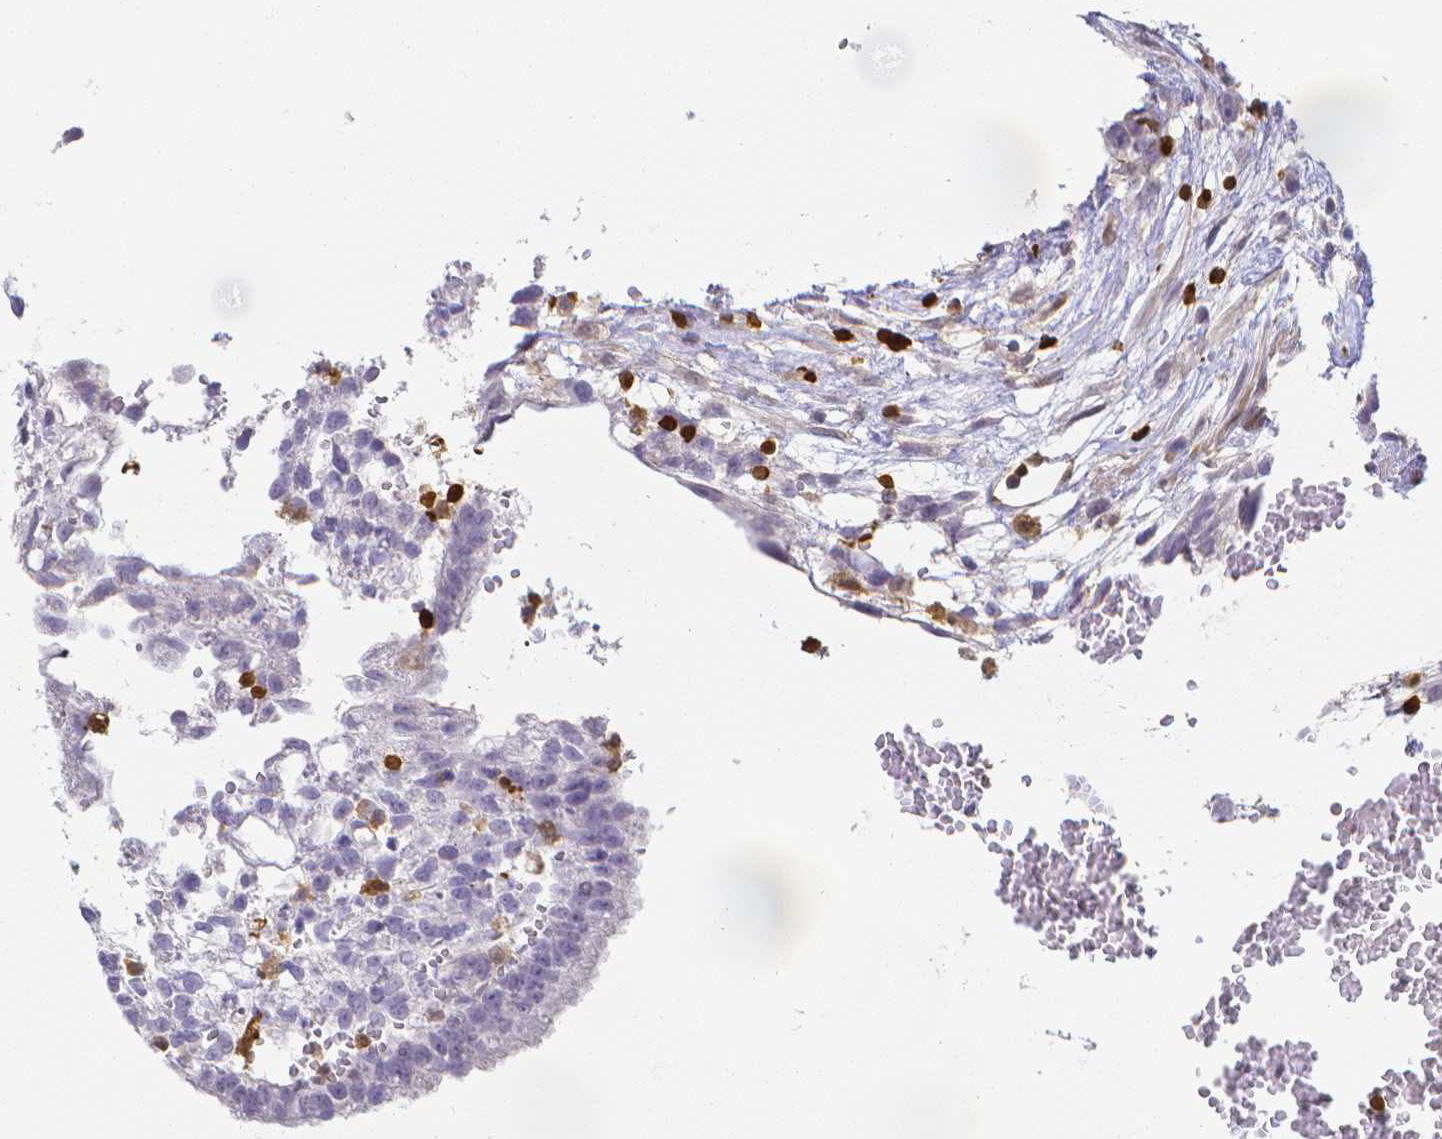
{"staining": {"intensity": "negative", "quantity": "none", "location": "none"}, "tissue": "testis cancer", "cell_type": "Tumor cells", "image_type": "cancer", "snomed": [{"axis": "morphology", "description": "Normal tissue, NOS"}, {"axis": "morphology", "description": "Carcinoma, Embryonal, NOS"}, {"axis": "topography", "description": "Testis"}], "caption": "A high-resolution micrograph shows IHC staining of testis embryonal carcinoma, which exhibits no significant positivity in tumor cells.", "gene": "COTL1", "patient": {"sex": "male", "age": 32}}